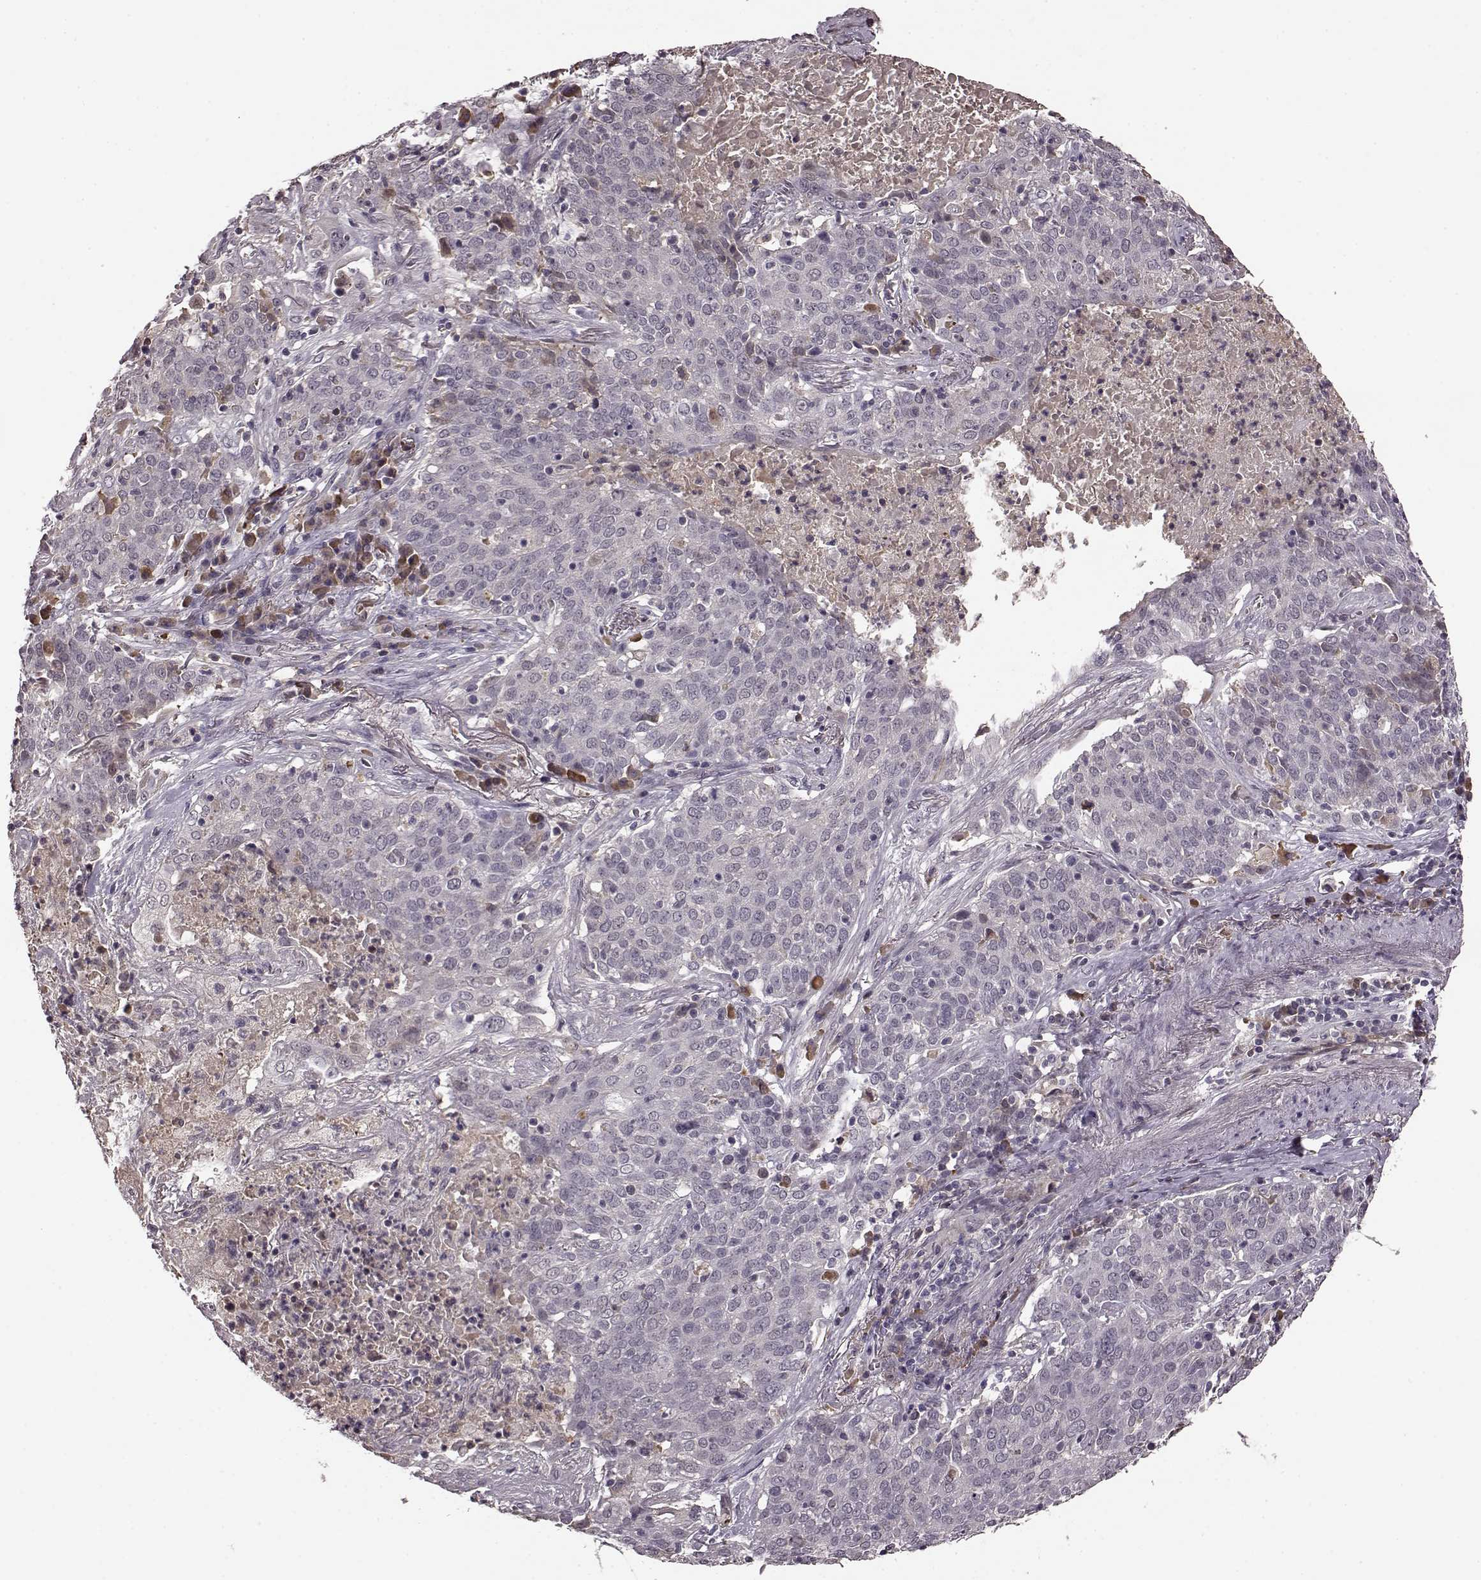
{"staining": {"intensity": "negative", "quantity": "none", "location": "none"}, "tissue": "lung cancer", "cell_type": "Tumor cells", "image_type": "cancer", "snomed": [{"axis": "morphology", "description": "Squamous cell carcinoma, NOS"}, {"axis": "topography", "description": "Lung"}], "caption": "Photomicrograph shows no significant protein expression in tumor cells of lung squamous cell carcinoma. (DAB IHC with hematoxylin counter stain).", "gene": "NRL", "patient": {"sex": "male", "age": 82}}